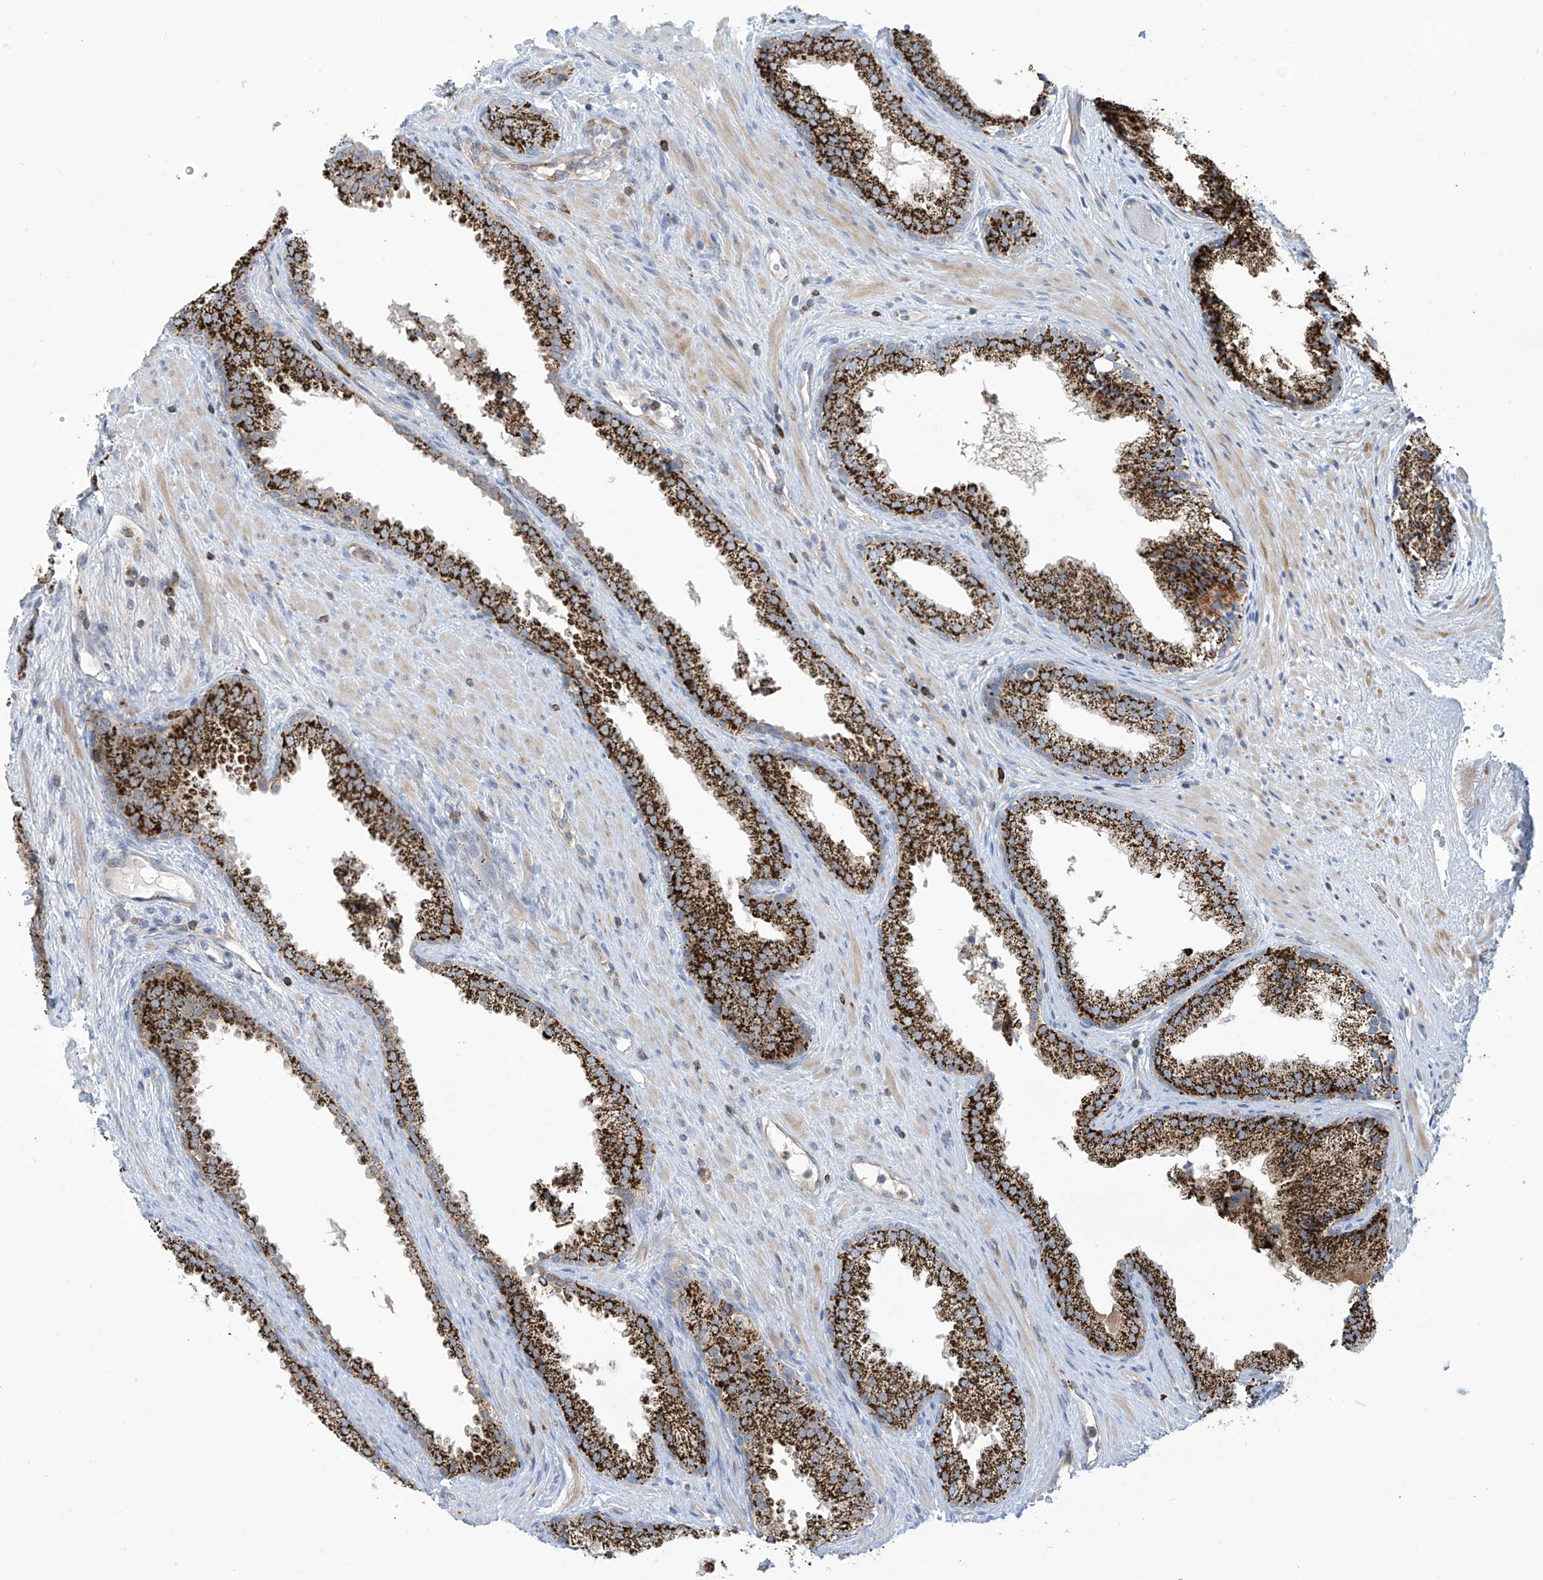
{"staining": {"intensity": "strong", "quantity": ">75%", "location": "cytoplasmic/membranous"}, "tissue": "prostate", "cell_type": "Glandular cells", "image_type": "normal", "snomed": [{"axis": "morphology", "description": "Normal tissue, NOS"}, {"axis": "topography", "description": "Prostate"}], "caption": "Protein staining of normal prostate exhibits strong cytoplasmic/membranous positivity in about >75% of glandular cells. The protein of interest is shown in brown color, while the nuclei are stained blue.", "gene": "IBA57", "patient": {"sex": "male", "age": 76}}